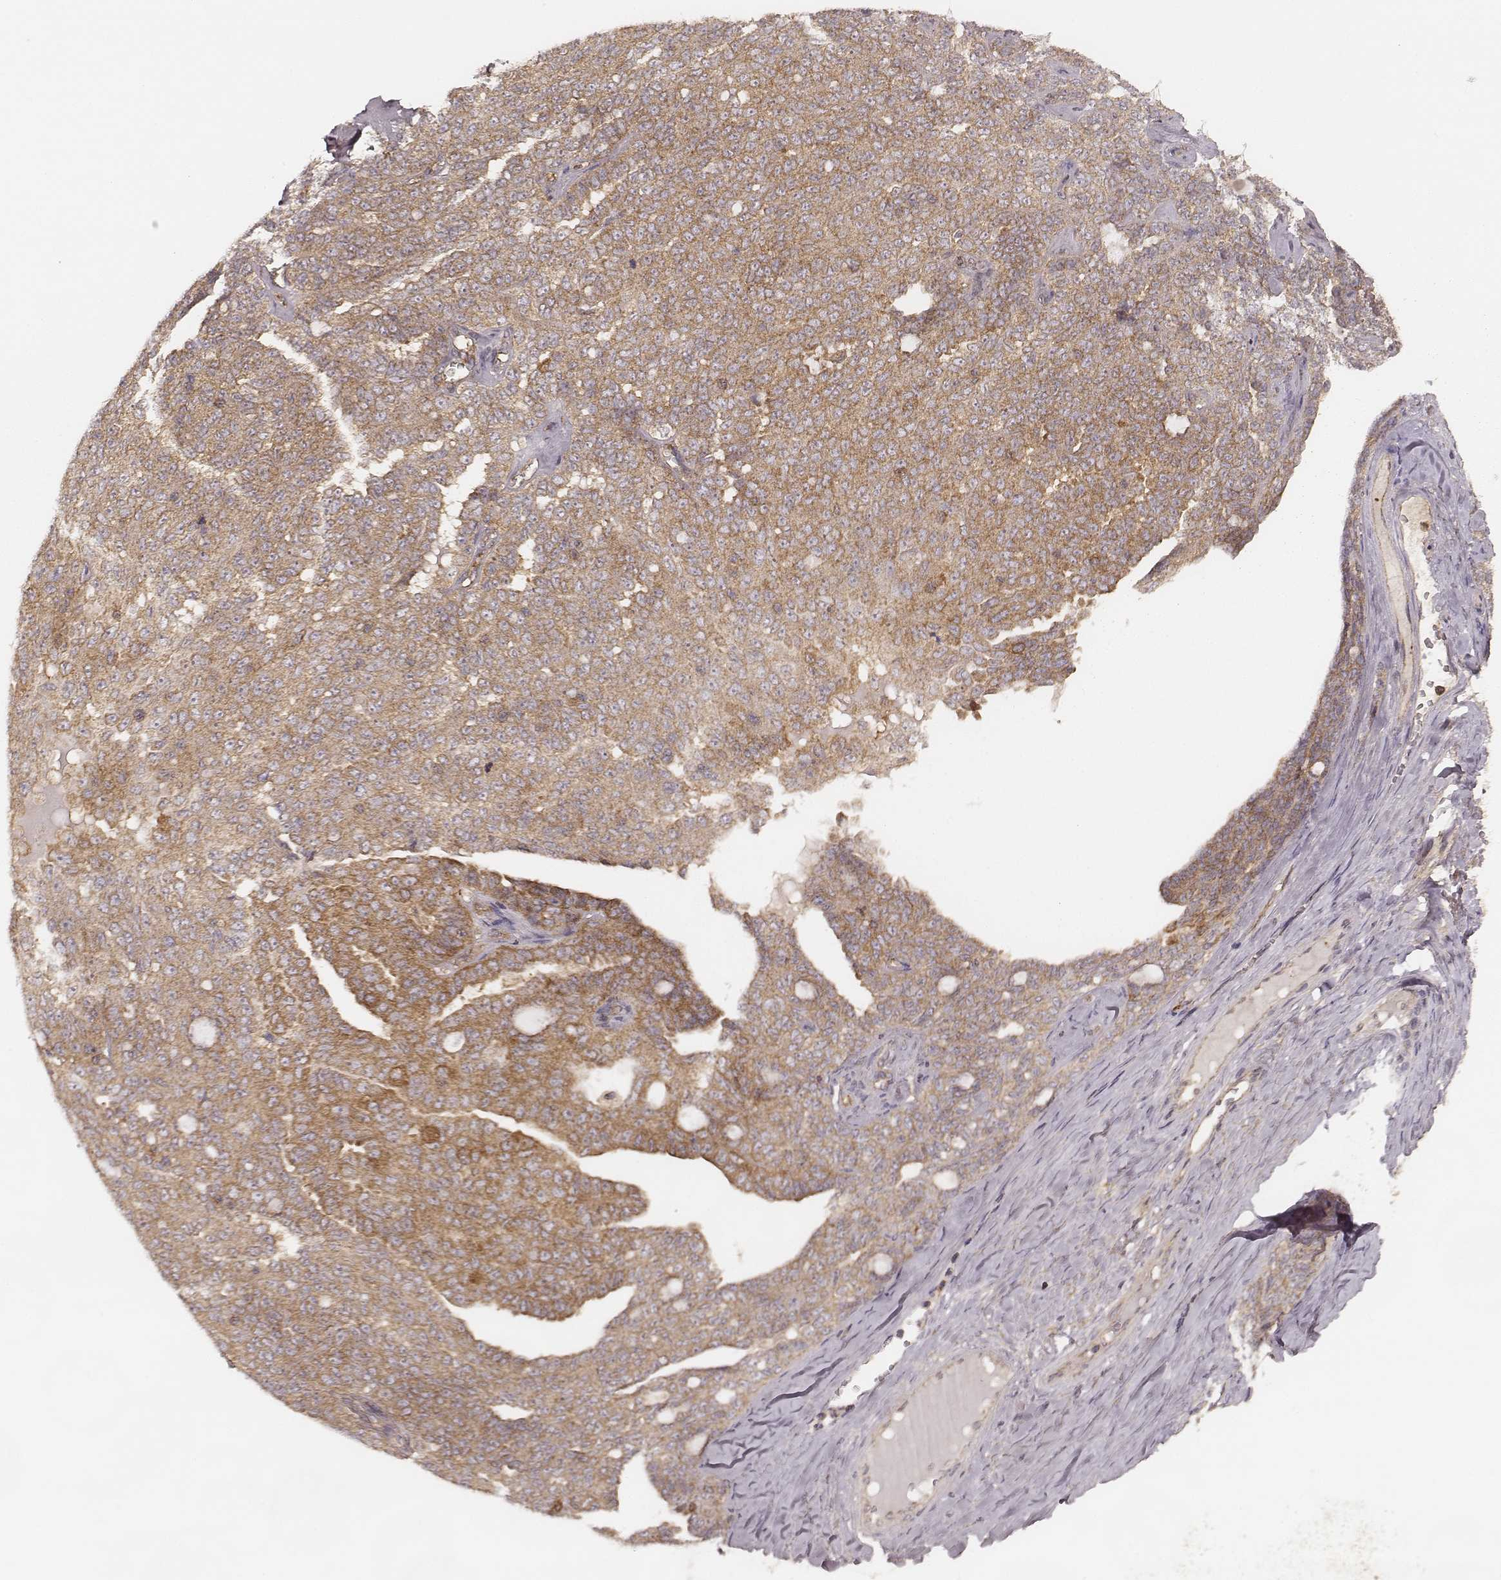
{"staining": {"intensity": "moderate", "quantity": ">75%", "location": "cytoplasmic/membranous"}, "tissue": "ovarian cancer", "cell_type": "Tumor cells", "image_type": "cancer", "snomed": [{"axis": "morphology", "description": "Cystadenocarcinoma, serous, NOS"}, {"axis": "topography", "description": "Ovary"}], "caption": "This histopathology image demonstrates immunohistochemistry staining of ovarian cancer, with medium moderate cytoplasmic/membranous expression in approximately >75% of tumor cells.", "gene": "CARS1", "patient": {"sex": "female", "age": 71}}